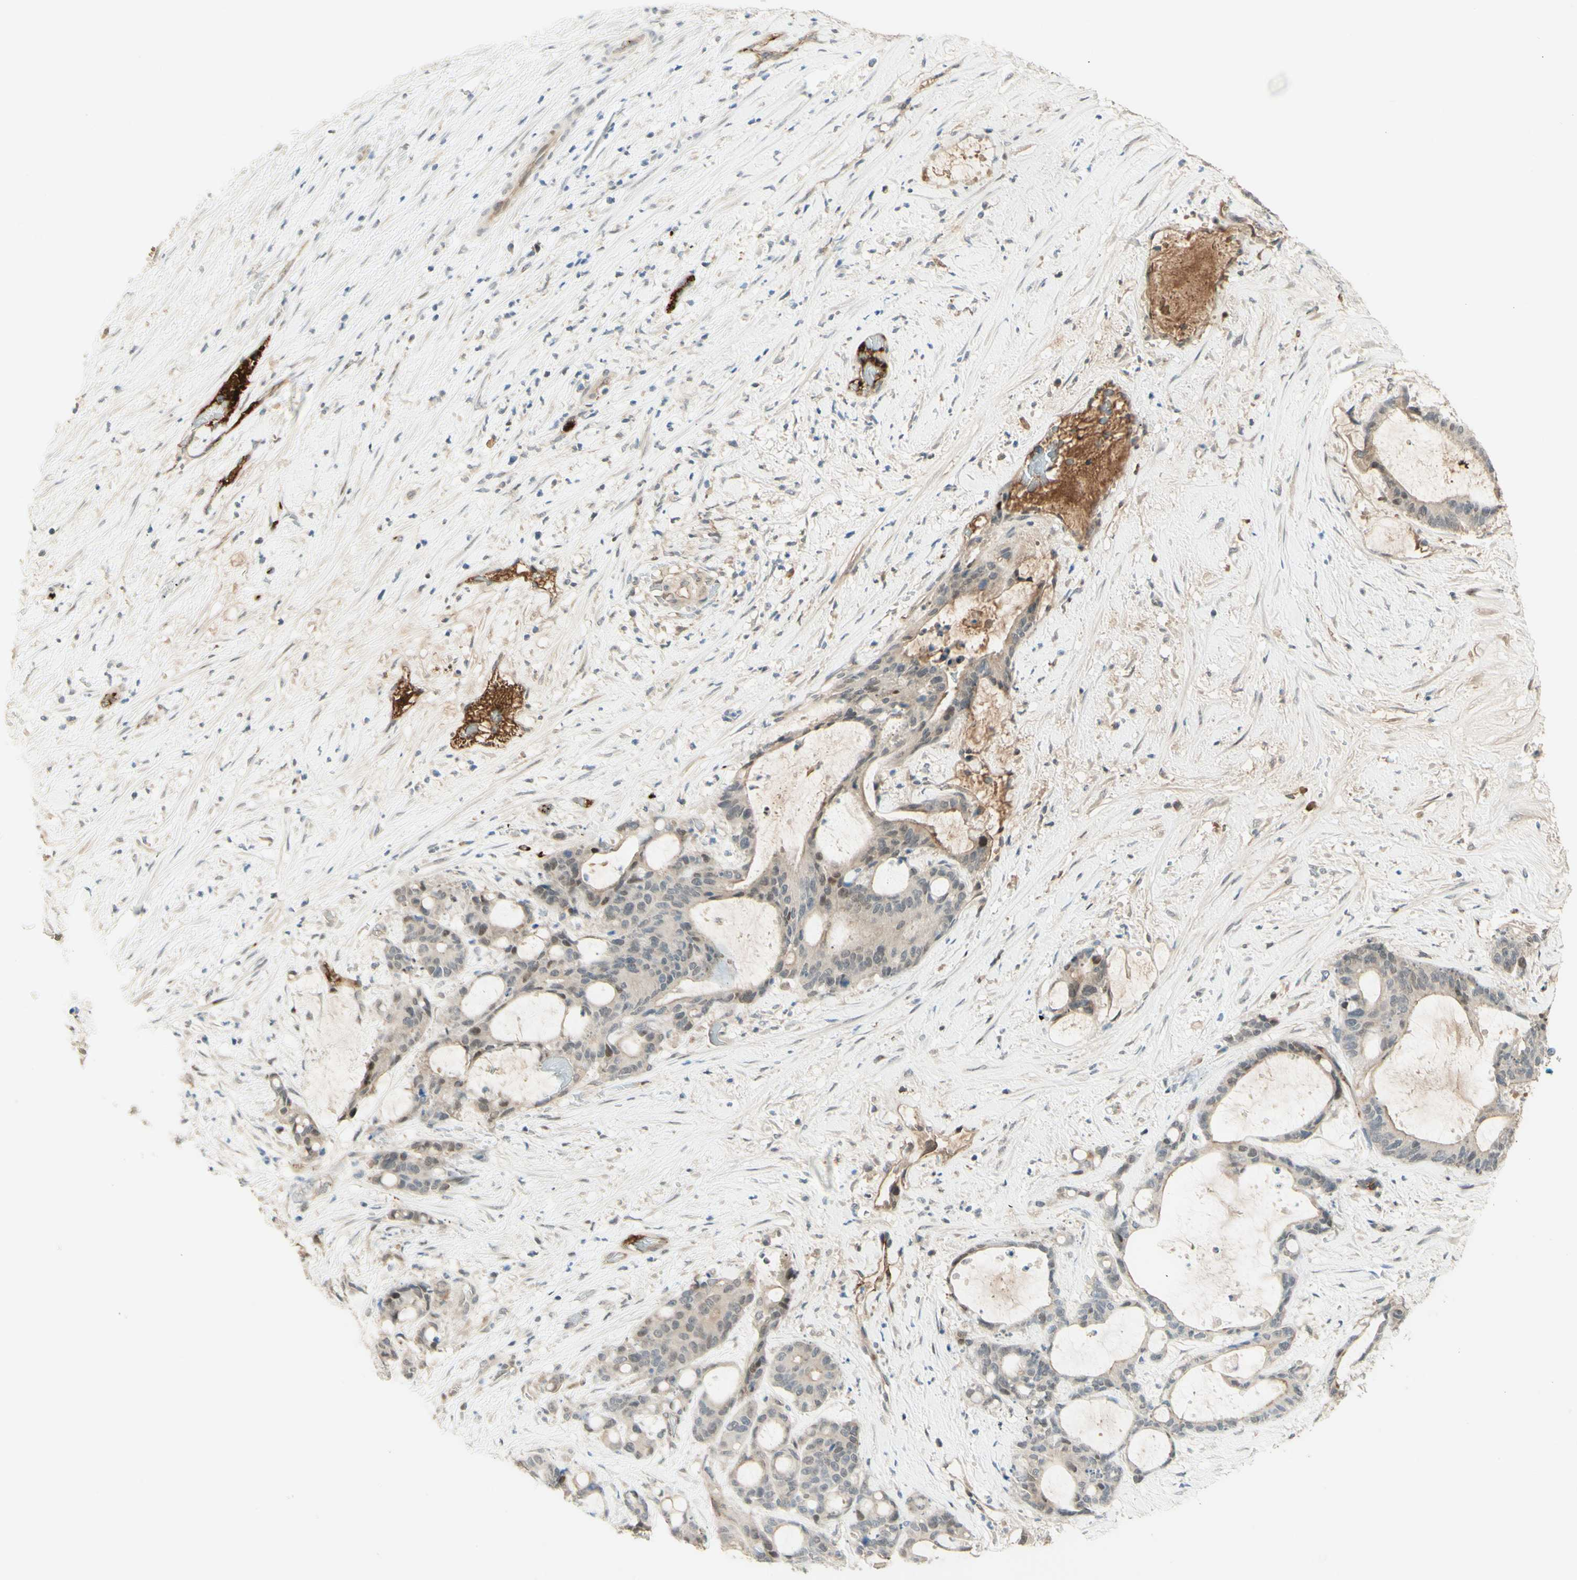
{"staining": {"intensity": "negative", "quantity": "none", "location": "none"}, "tissue": "liver cancer", "cell_type": "Tumor cells", "image_type": "cancer", "snomed": [{"axis": "morphology", "description": "Cholangiocarcinoma"}, {"axis": "topography", "description": "Liver"}], "caption": "Immunohistochemistry (IHC) image of liver cholangiocarcinoma stained for a protein (brown), which displays no expression in tumor cells. Brightfield microscopy of immunohistochemistry (IHC) stained with DAB (3,3'-diaminobenzidine) (brown) and hematoxylin (blue), captured at high magnification.", "gene": "ANGPT2", "patient": {"sex": "female", "age": 73}}